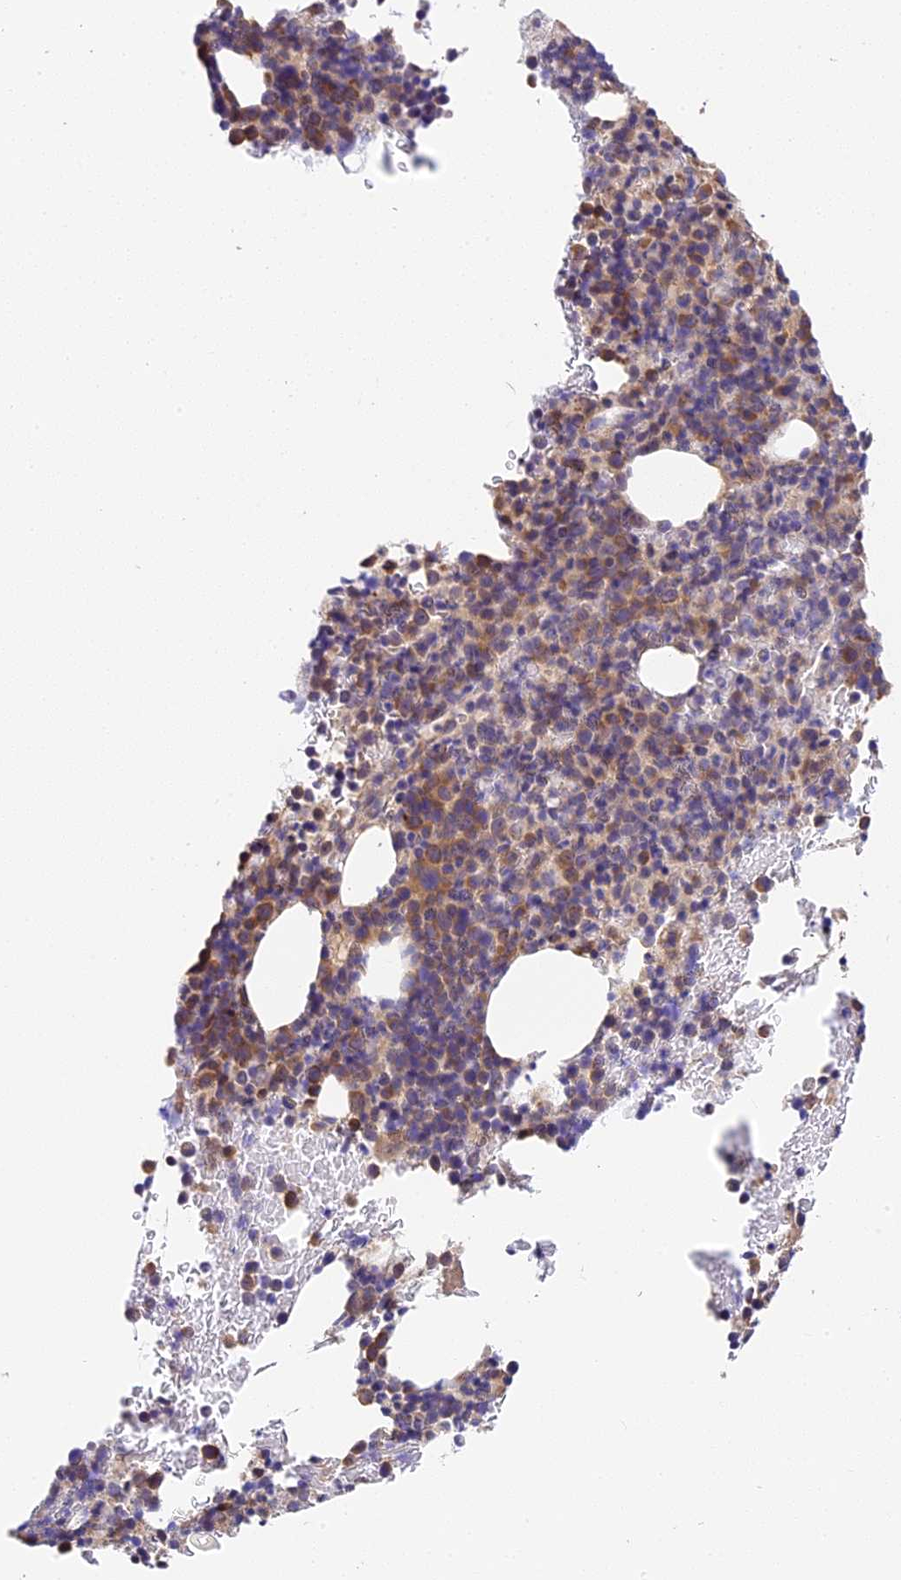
{"staining": {"intensity": "moderate", "quantity": "25%-75%", "location": "cytoplasmic/membranous"}, "tissue": "bone marrow", "cell_type": "Hematopoietic cells", "image_type": "normal", "snomed": [{"axis": "morphology", "description": "Normal tissue, NOS"}, {"axis": "topography", "description": "Bone marrow"}], "caption": "High-power microscopy captured an immunohistochemistry image of normal bone marrow, revealing moderate cytoplasmic/membranous positivity in approximately 25%-75% of hematopoietic cells. The staining was performed using DAB (3,3'-diaminobenzidine) to visualize the protein expression in brown, while the nuclei were stained in blue with hematoxylin (Magnification: 20x).", "gene": "BSCL2", "patient": {"sex": "male", "age": 74}}